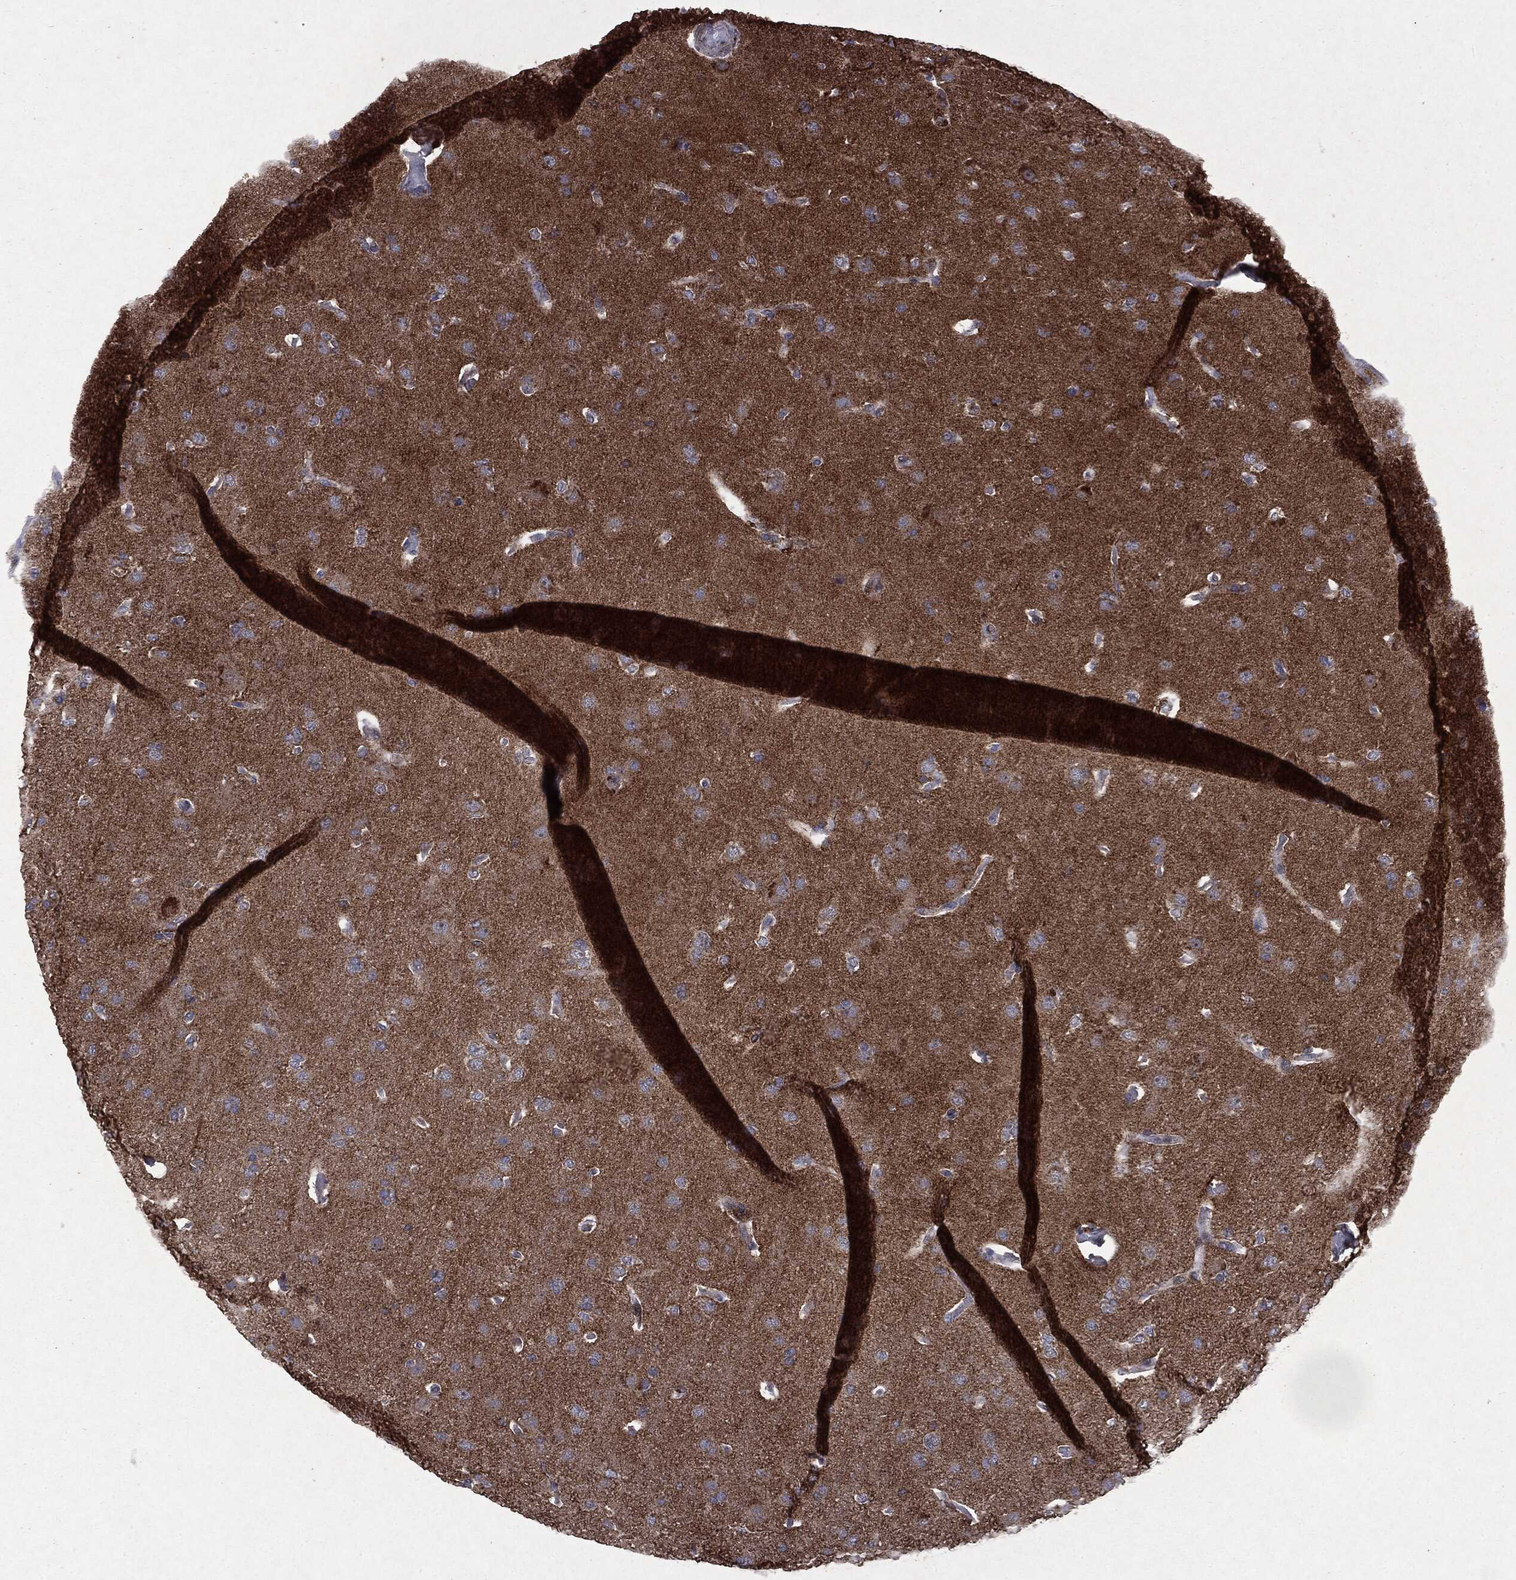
{"staining": {"intensity": "negative", "quantity": "none", "location": "none"}, "tissue": "glioma", "cell_type": "Tumor cells", "image_type": "cancer", "snomed": [{"axis": "morphology", "description": "Glioma, malignant, Low grade"}, {"axis": "topography", "description": "Brain"}], "caption": "An immunohistochemistry histopathology image of glioma is shown. There is no staining in tumor cells of glioma.", "gene": "PTEN", "patient": {"sex": "male", "age": 41}}